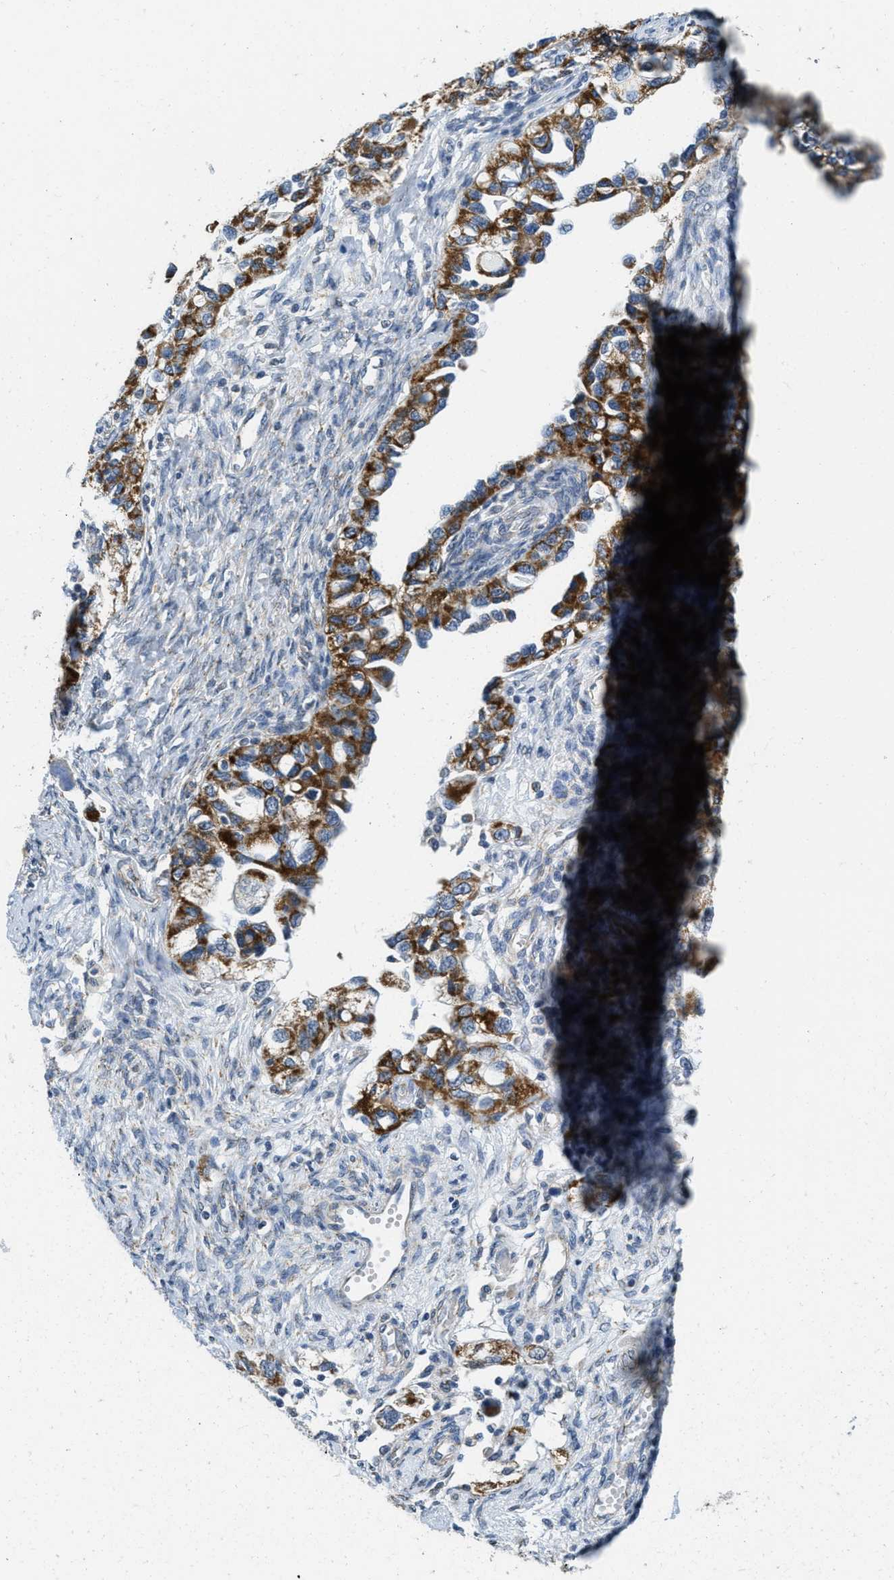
{"staining": {"intensity": "moderate", "quantity": ">75%", "location": "cytoplasmic/membranous"}, "tissue": "ovarian cancer", "cell_type": "Tumor cells", "image_type": "cancer", "snomed": [{"axis": "morphology", "description": "Carcinoma, NOS"}, {"axis": "morphology", "description": "Cystadenocarcinoma, serous, NOS"}, {"axis": "topography", "description": "Ovary"}], "caption": "A brown stain shows moderate cytoplasmic/membranous staining of a protein in human carcinoma (ovarian) tumor cells.", "gene": "TOMM70", "patient": {"sex": "female", "age": 69}}